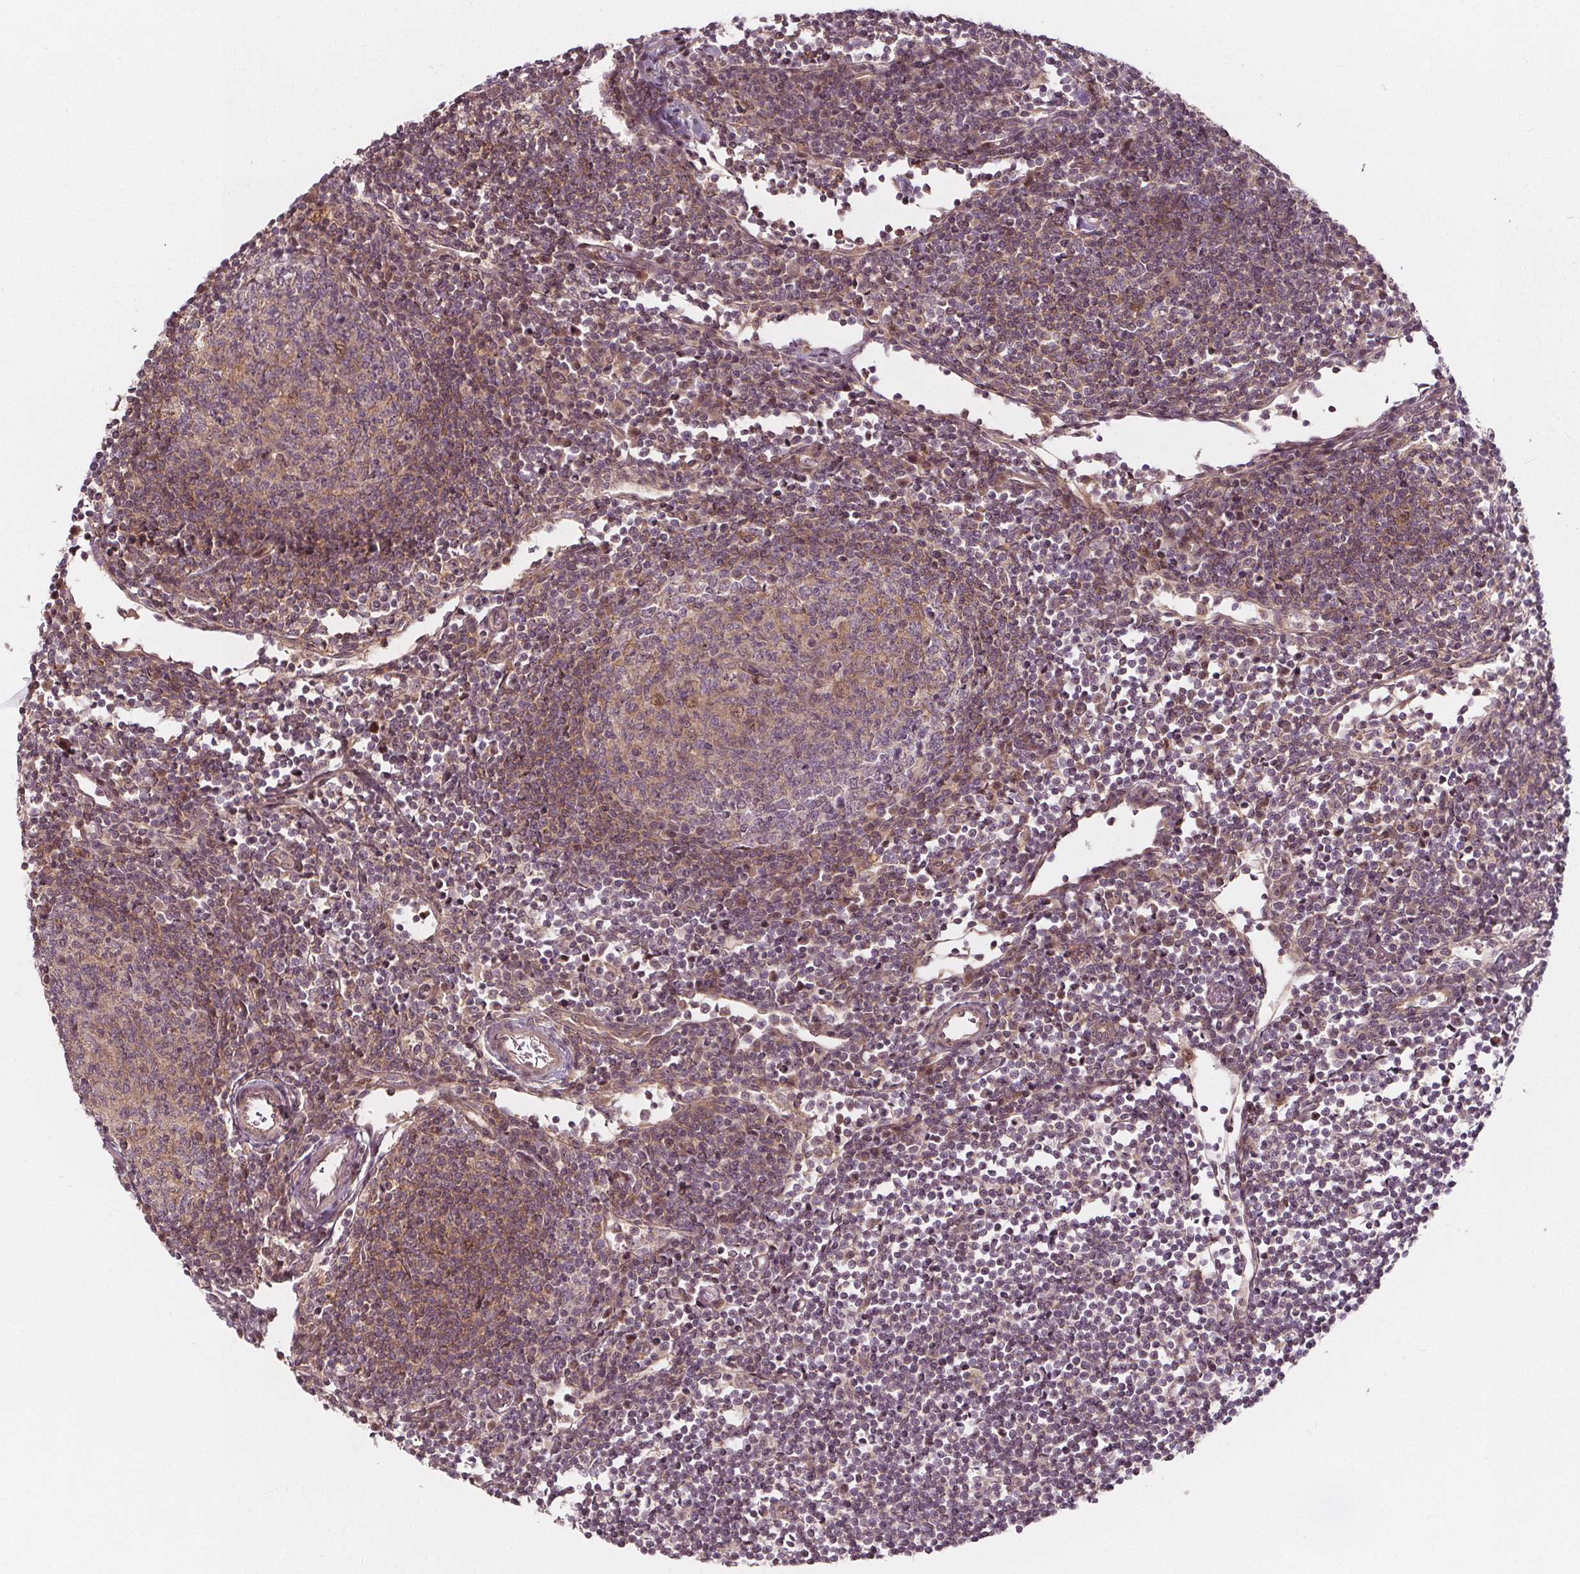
{"staining": {"intensity": "weak", "quantity": ">75%", "location": "cytoplasmic/membranous"}, "tissue": "lymph node", "cell_type": "Germinal center cells", "image_type": "normal", "snomed": [{"axis": "morphology", "description": "Normal tissue, NOS"}, {"axis": "topography", "description": "Lymph node"}], "caption": "The immunohistochemical stain labels weak cytoplasmic/membranous expression in germinal center cells of benign lymph node. The protein of interest is stained brown, and the nuclei are stained in blue (DAB (3,3'-diaminobenzidine) IHC with brightfield microscopy, high magnification).", "gene": "AKT1S1", "patient": {"sex": "male", "age": 67}}